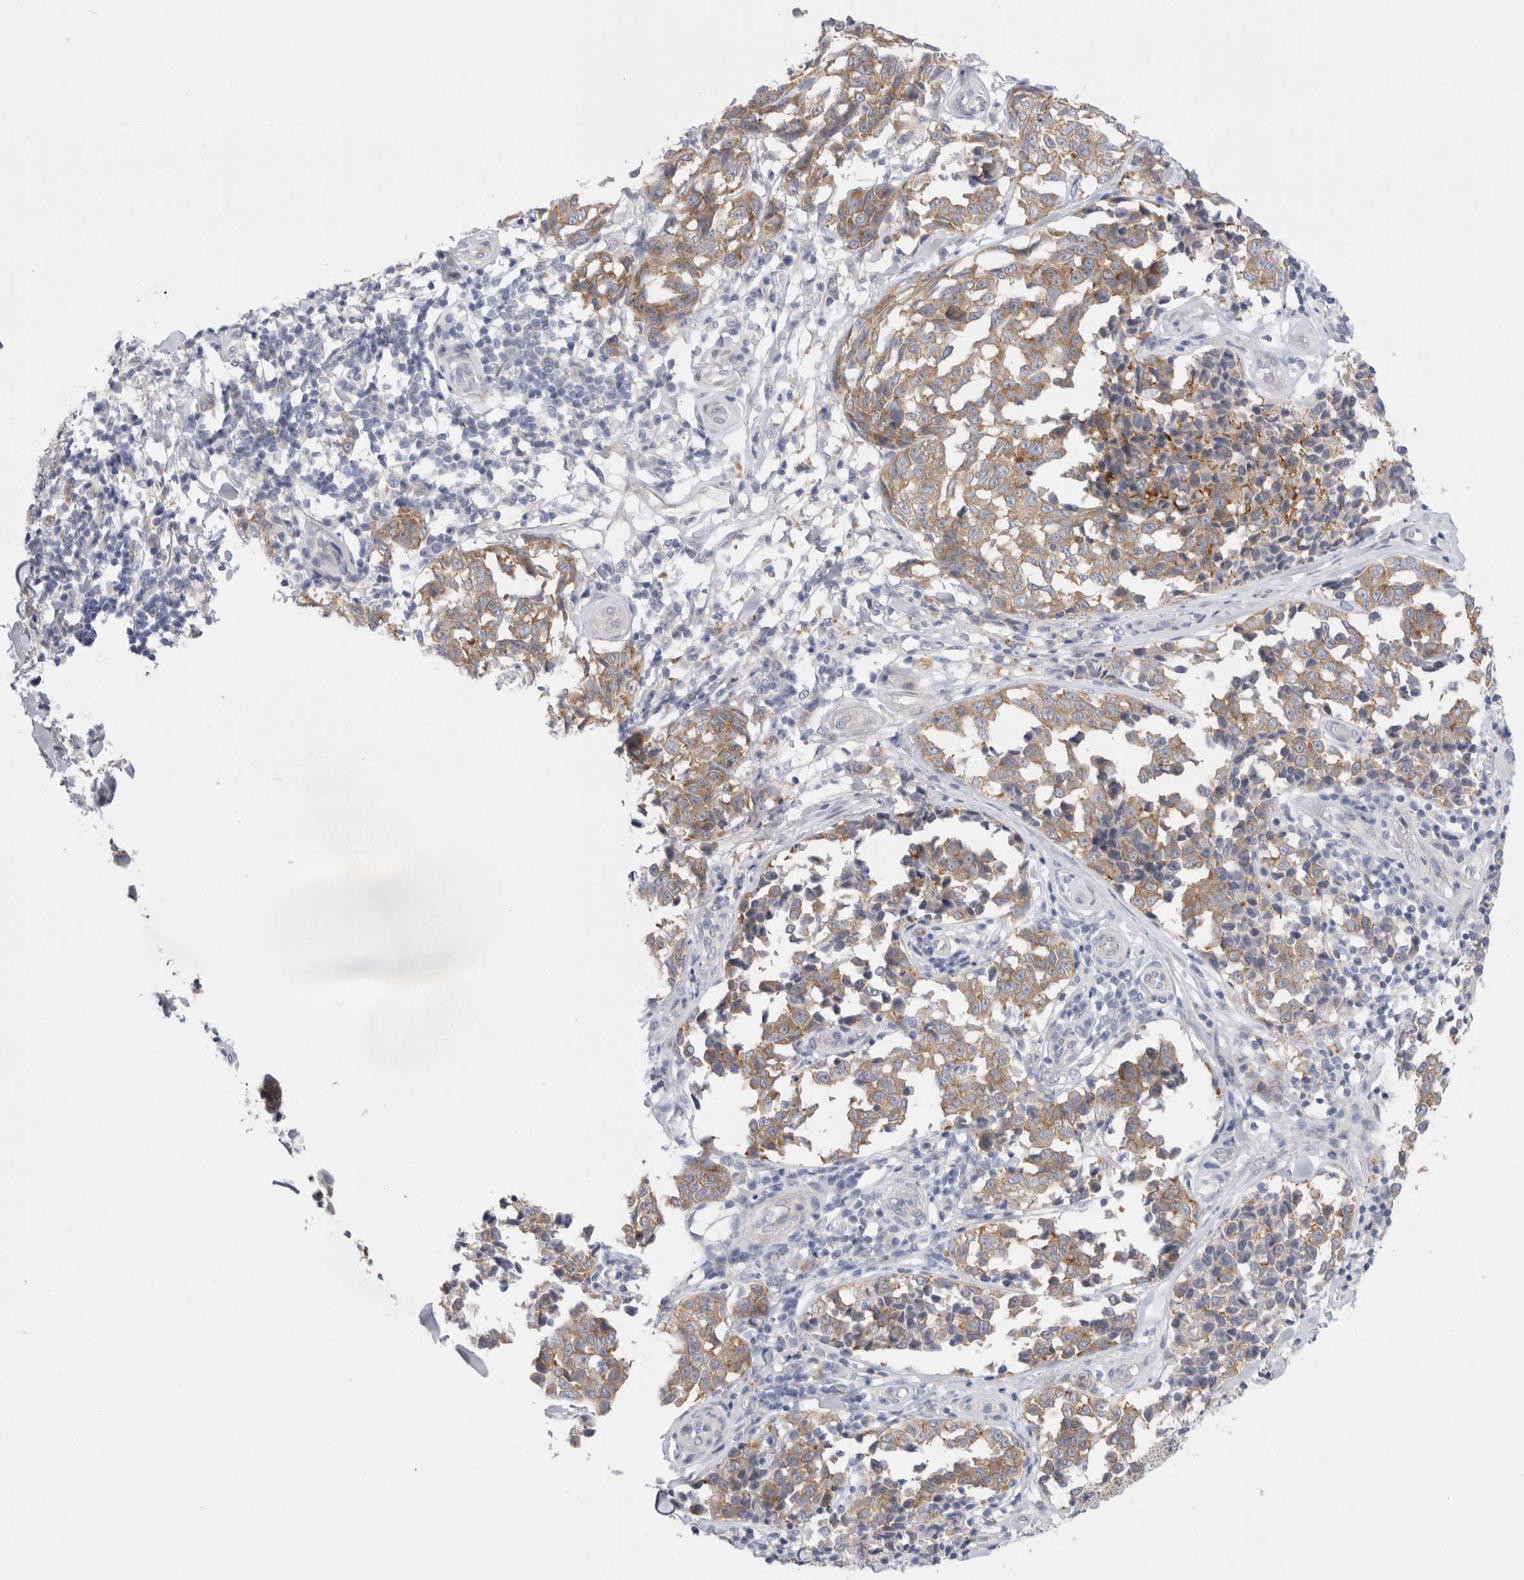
{"staining": {"intensity": "weak", "quantity": ">75%", "location": "cytoplasmic/membranous"}, "tissue": "melanoma", "cell_type": "Tumor cells", "image_type": "cancer", "snomed": [{"axis": "morphology", "description": "Malignant melanoma, NOS"}, {"axis": "topography", "description": "Skin"}], "caption": "DAB immunohistochemical staining of human malignant melanoma demonstrates weak cytoplasmic/membranous protein staining in about >75% of tumor cells.", "gene": "WIPF2", "patient": {"sex": "female", "age": 64}}